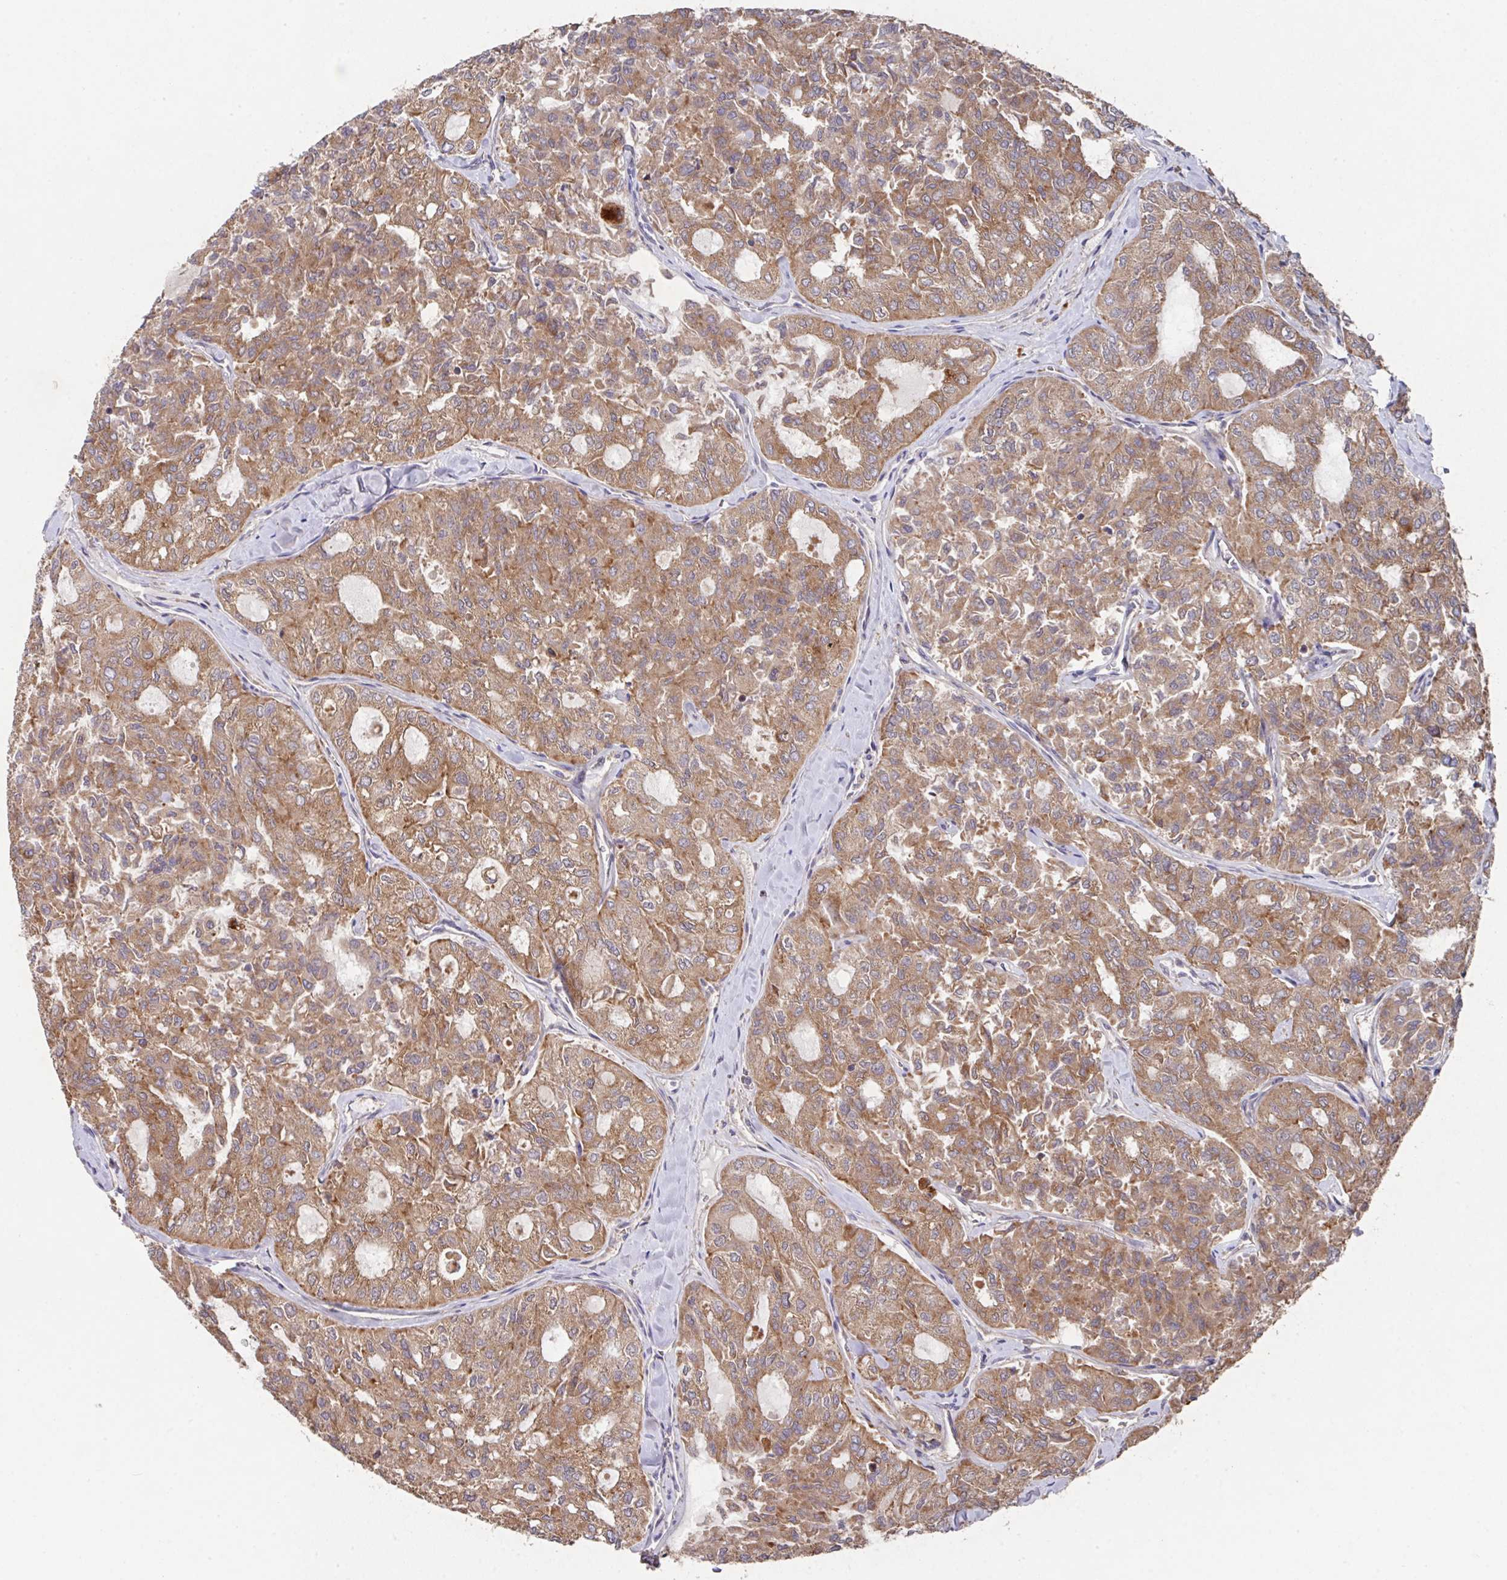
{"staining": {"intensity": "moderate", "quantity": ">75%", "location": "cytoplasmic/membranous"}, "tissue": "thyroid cancer", "cell_type": "Tumor cells", "image_type": "cancer", "snomed": [{"axis": "morphology", "description": "Follicular adenoma carcinoma, NOS"}, {"axis": "topography", "description": "Thyroid gland"}], "caption": "Thyroid follicular adenoma carcinoma tissue exhibits moderate cytoplasmic/membranous positivity in approximately >75% of tumor cells", "gene": "TRIM14", "patient": {"sex": "male", "age": 75}}